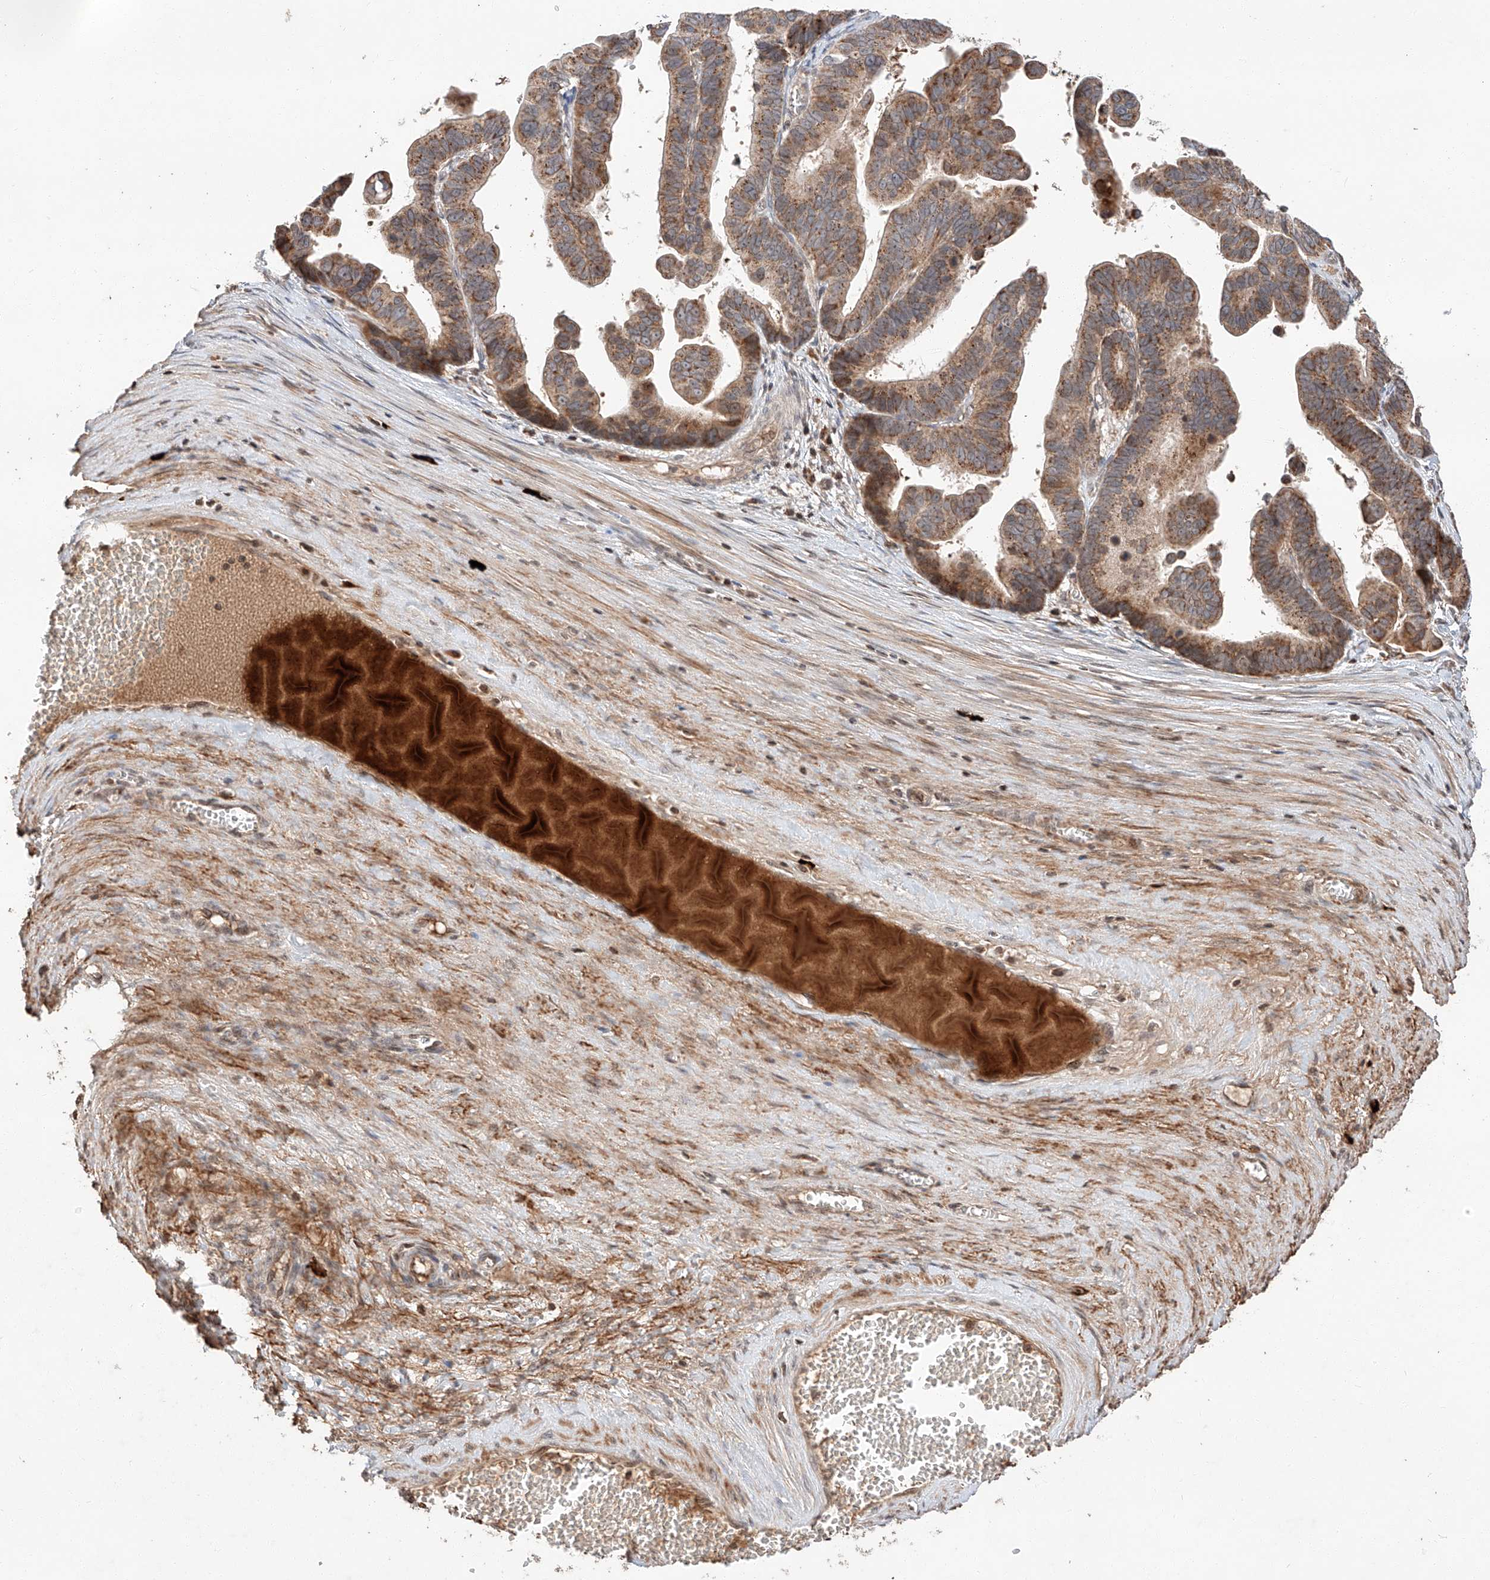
{"staining": {"intensity": "moderate", "quantity": ">75%", "location": "cytoplasmic/membranous"}, "tissue": "ovarian cancer", "cell_type": "Tumor cells", "image_type": "cancer", "snomed": [{"axis": "morphology", "description": "Cystadenocarcinoma, serous, NOS"}, {"axis": "topography", "description": "Ovary"}], "caption": "Brown immunohistochemical staining in human ovarian cancer shows moderate cytoplasmic/membranous positivity in about >75% of tumor cells.", "gene": "ARHGAP33", "patient": {"sex": "female", "age": 56}}